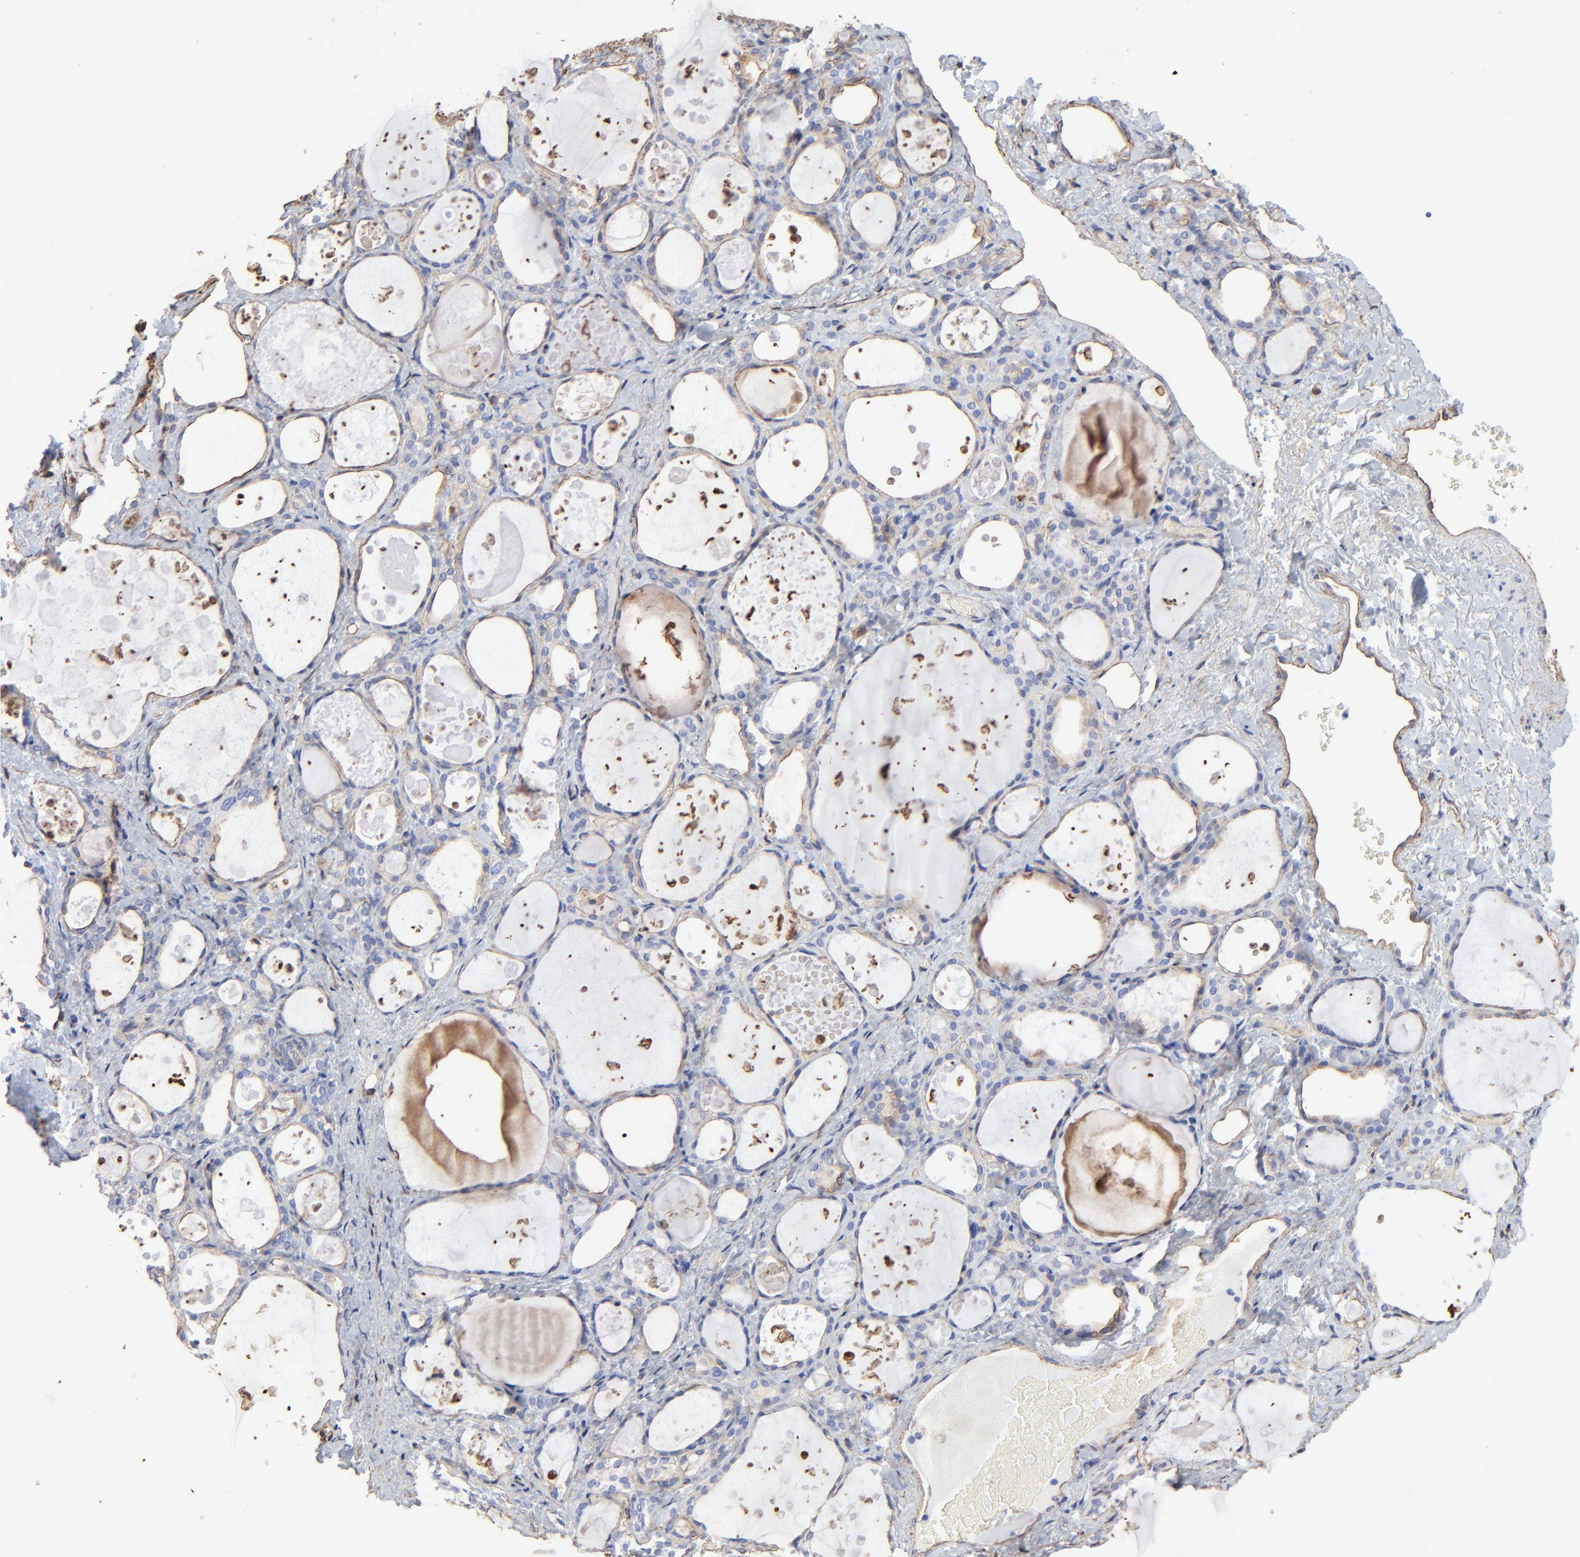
{"staining": {"intensity": "negative", "quantity": "none", "location": "none"}, "tissue": "thyroid gland", "cell_type": "Glandular cells", "image_type": "normal", "snomed": [{"axis": "morphology", "description": "Normal tissue, NOS"}, {"axis": "topography", "description": "Thyroid gland"}], "caption": "Glandular cells show no significant expression in unremarkable thyroid gland.", "gene": "CAV1", "patient": {"sex": "female", "age": 75}}